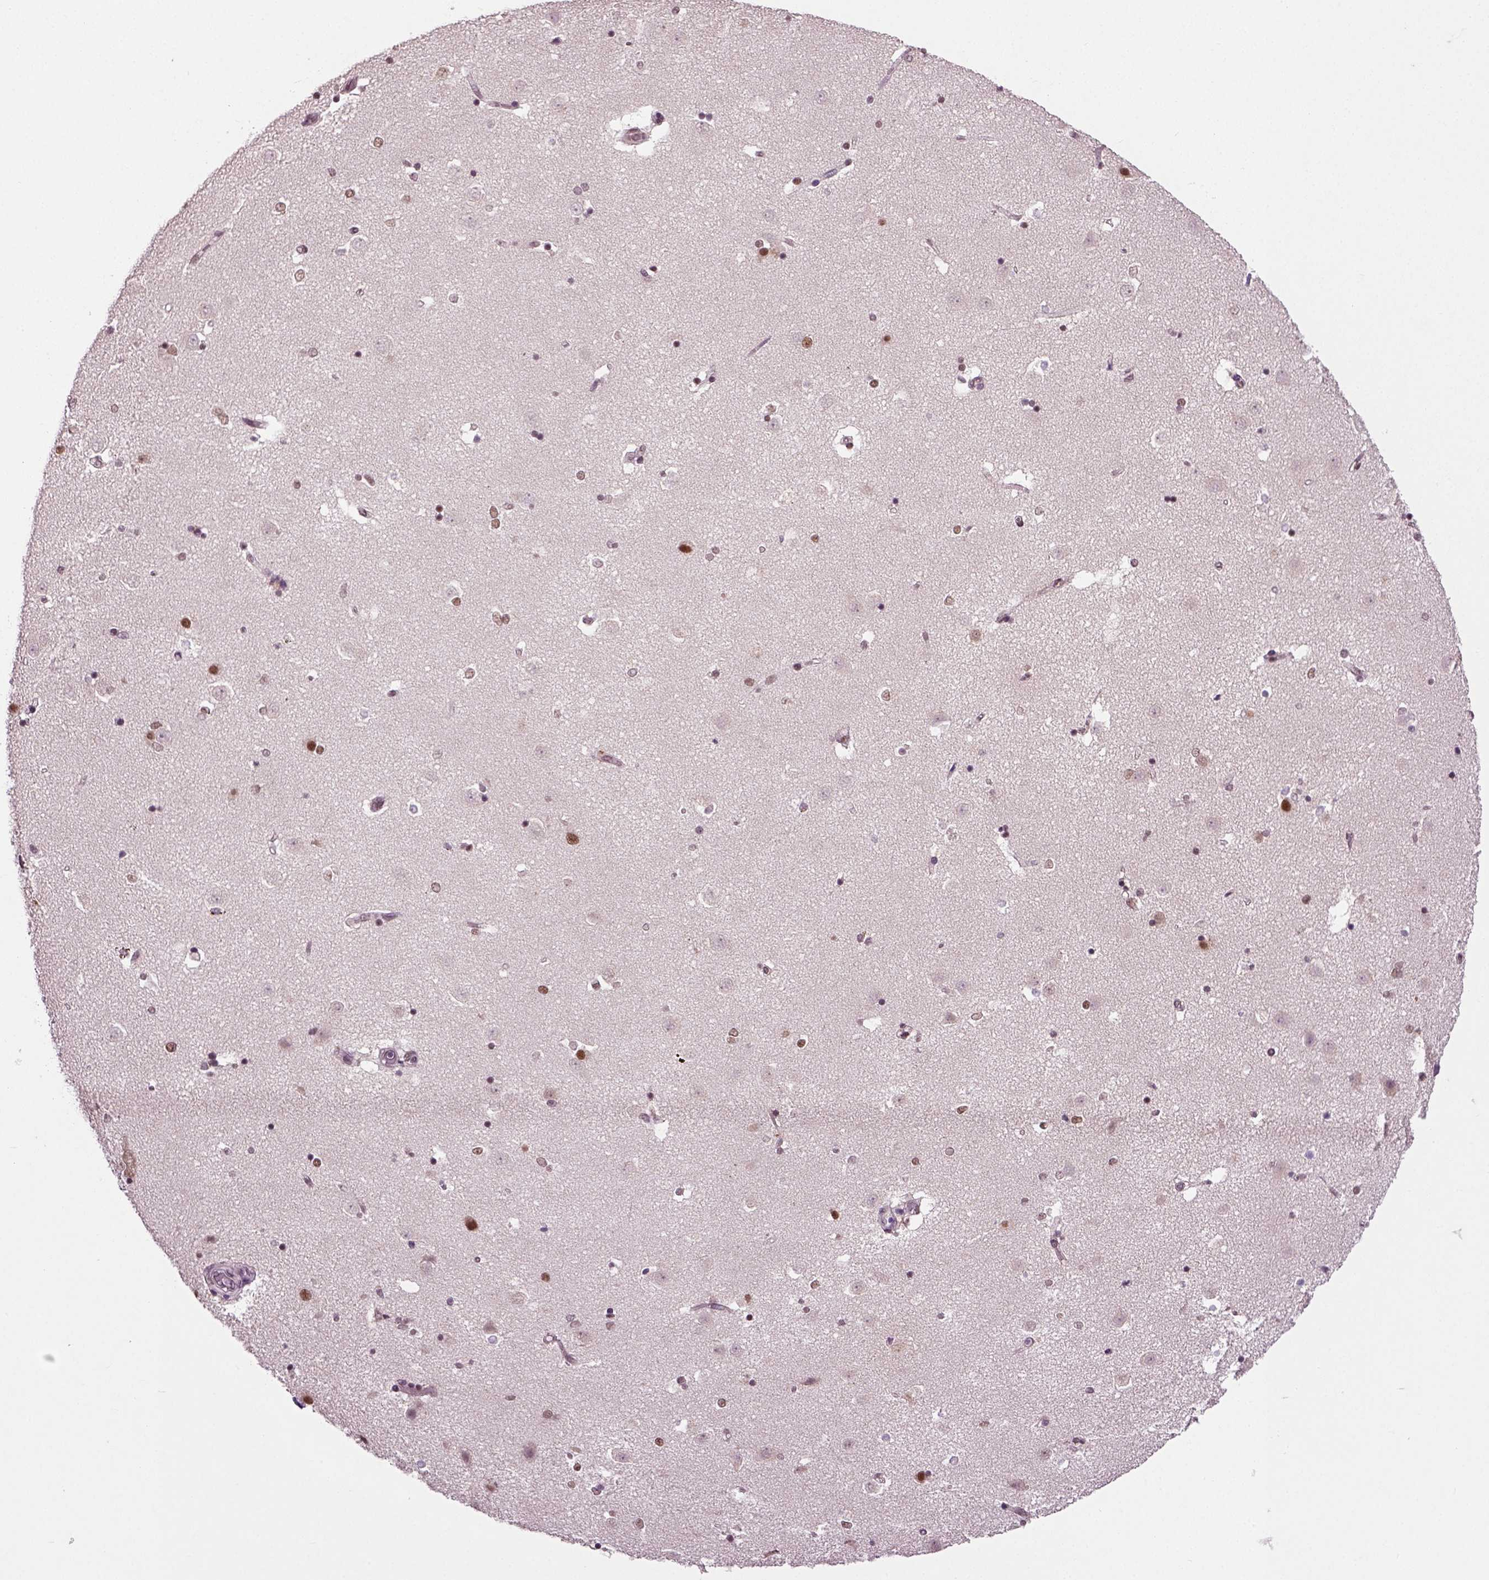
{"staining": {"intensity": "strong", "quantity": "<25%", "location": "nuclear"}, "tissue": "caudate", "cell_type": "Glial cells", "image_type": "normal", "snomed": [{"axis": "morphology", "description": "Normal tissue, NOS"}, {"axis": "topography", "description": "Lateral ventricle wall"}], "caption": "IHC of unremarkable caudate displays medium levels of strong nuclear expression in approximately <25% of glial cells.", "gene": "RCOR3", "patient": {"sex": "male", "age": 51}}